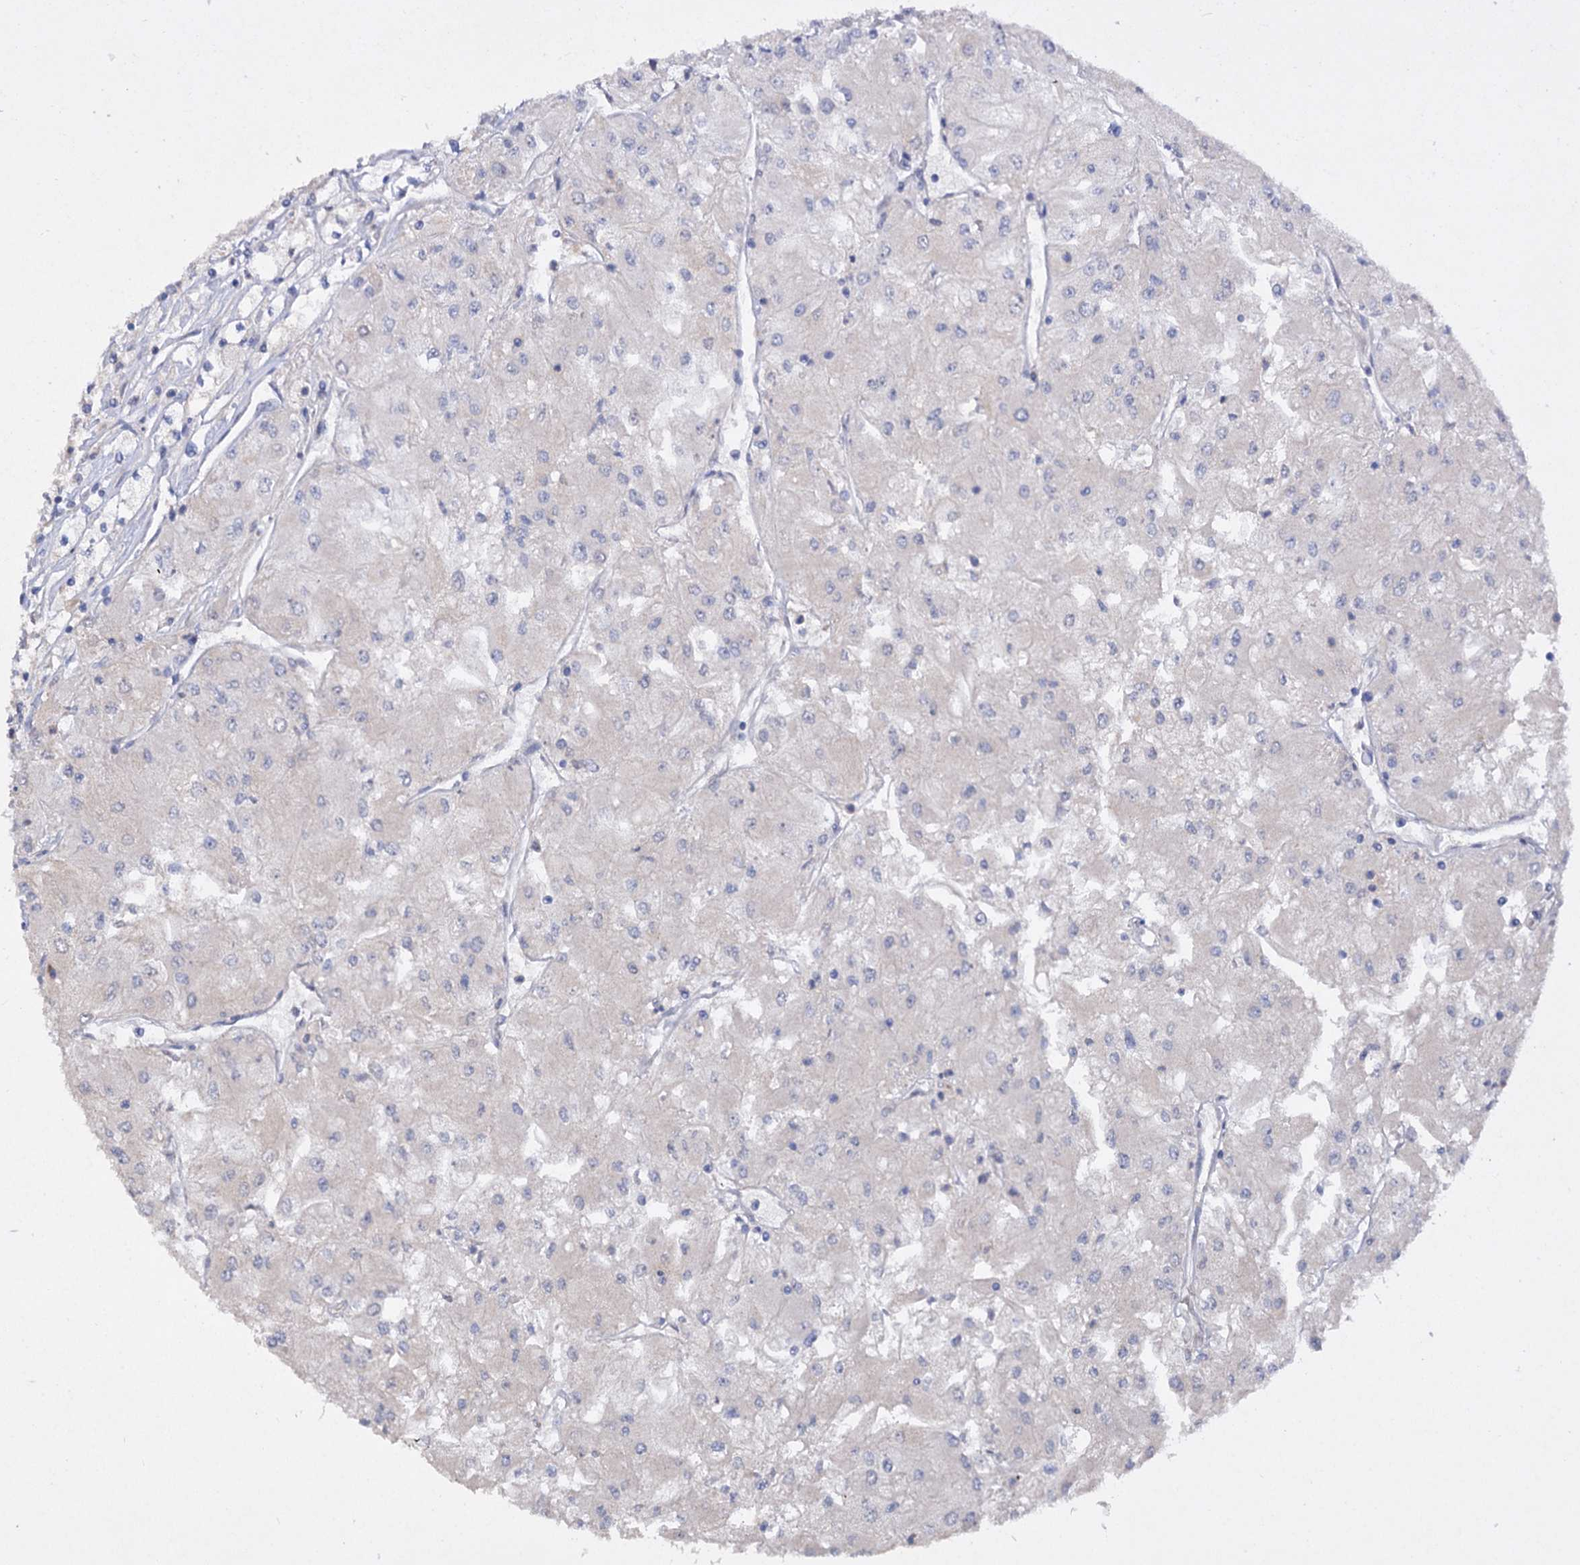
{"staining": {"intensity": "negative", "quantity": "none", "location": "none"}, "tissue": "renal cancer", "cell_type": "Tumor cells", "image_type": "cancer", "snomed": [{"axis": "morphology", "description": "Adenocarcinoma, NOS"}, {"axis": "topography", "description": "Kidney"}], "caption": "This is an immunohistochemistry (IHC) micrograph of human renal cancer (adenocarcinoma). There is no staining in tumor cells.", "gene": "ATP4A", "patient": {"sex": "male", "age": 80}}